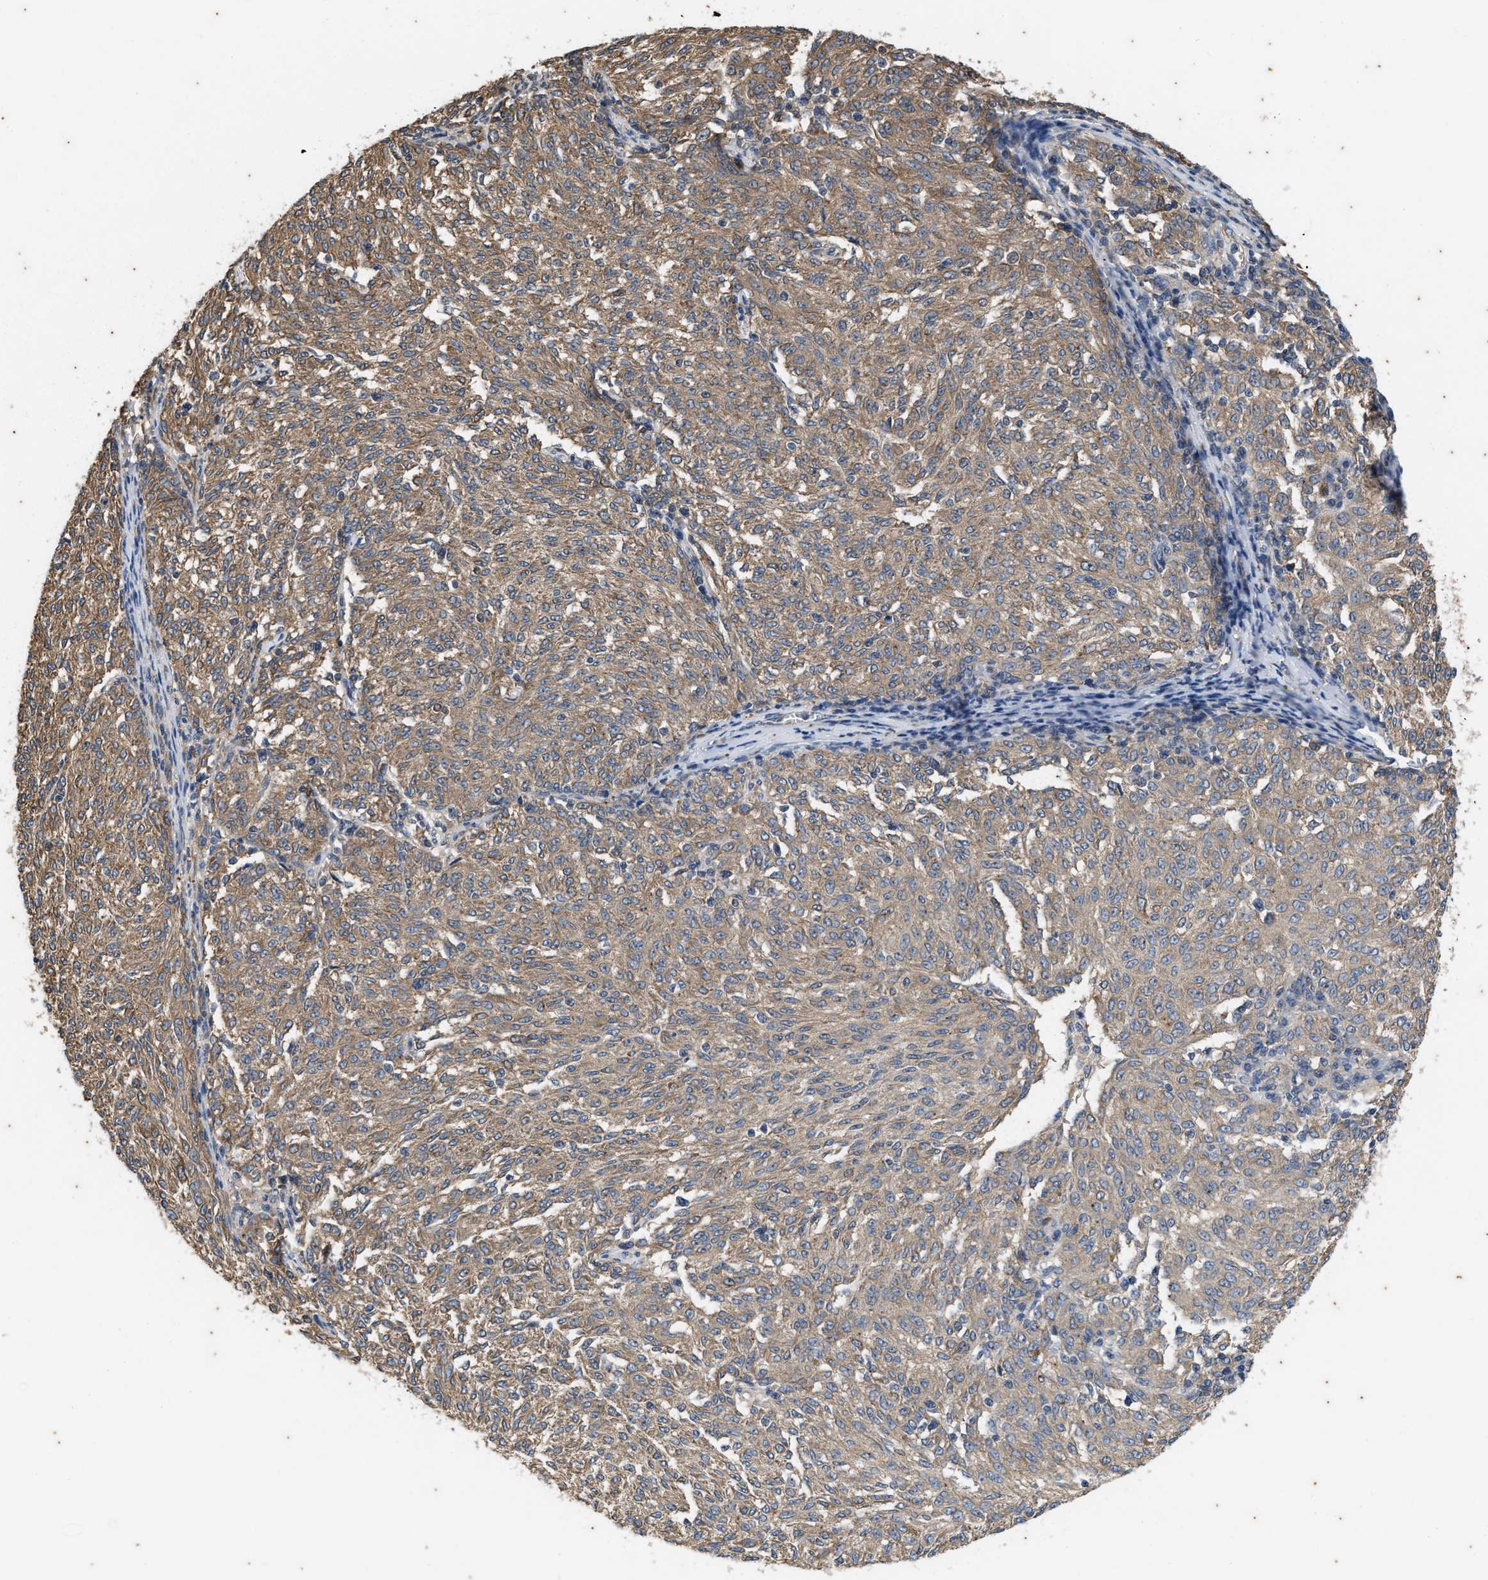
{"staining": {"intensity": "moderate", "quantity": ">75%", "location": "cytoplasmic/membranous"}, "tissue": "melanoma", "cell_type": "Tumor cells", "image_type": "cancer", "snomed": [{"axis": "morphology", "description": "Malignant melanoma, NOS"}, {"axis": "topography", "description": "Skin"}], "caption": "A medium amount of moderate cytoplasmic/membranous expression is seen in about >75% of tumor cells in melanoma tissue.", "gene": "COX19", "patient": {"sex": "female", "age": 72}}